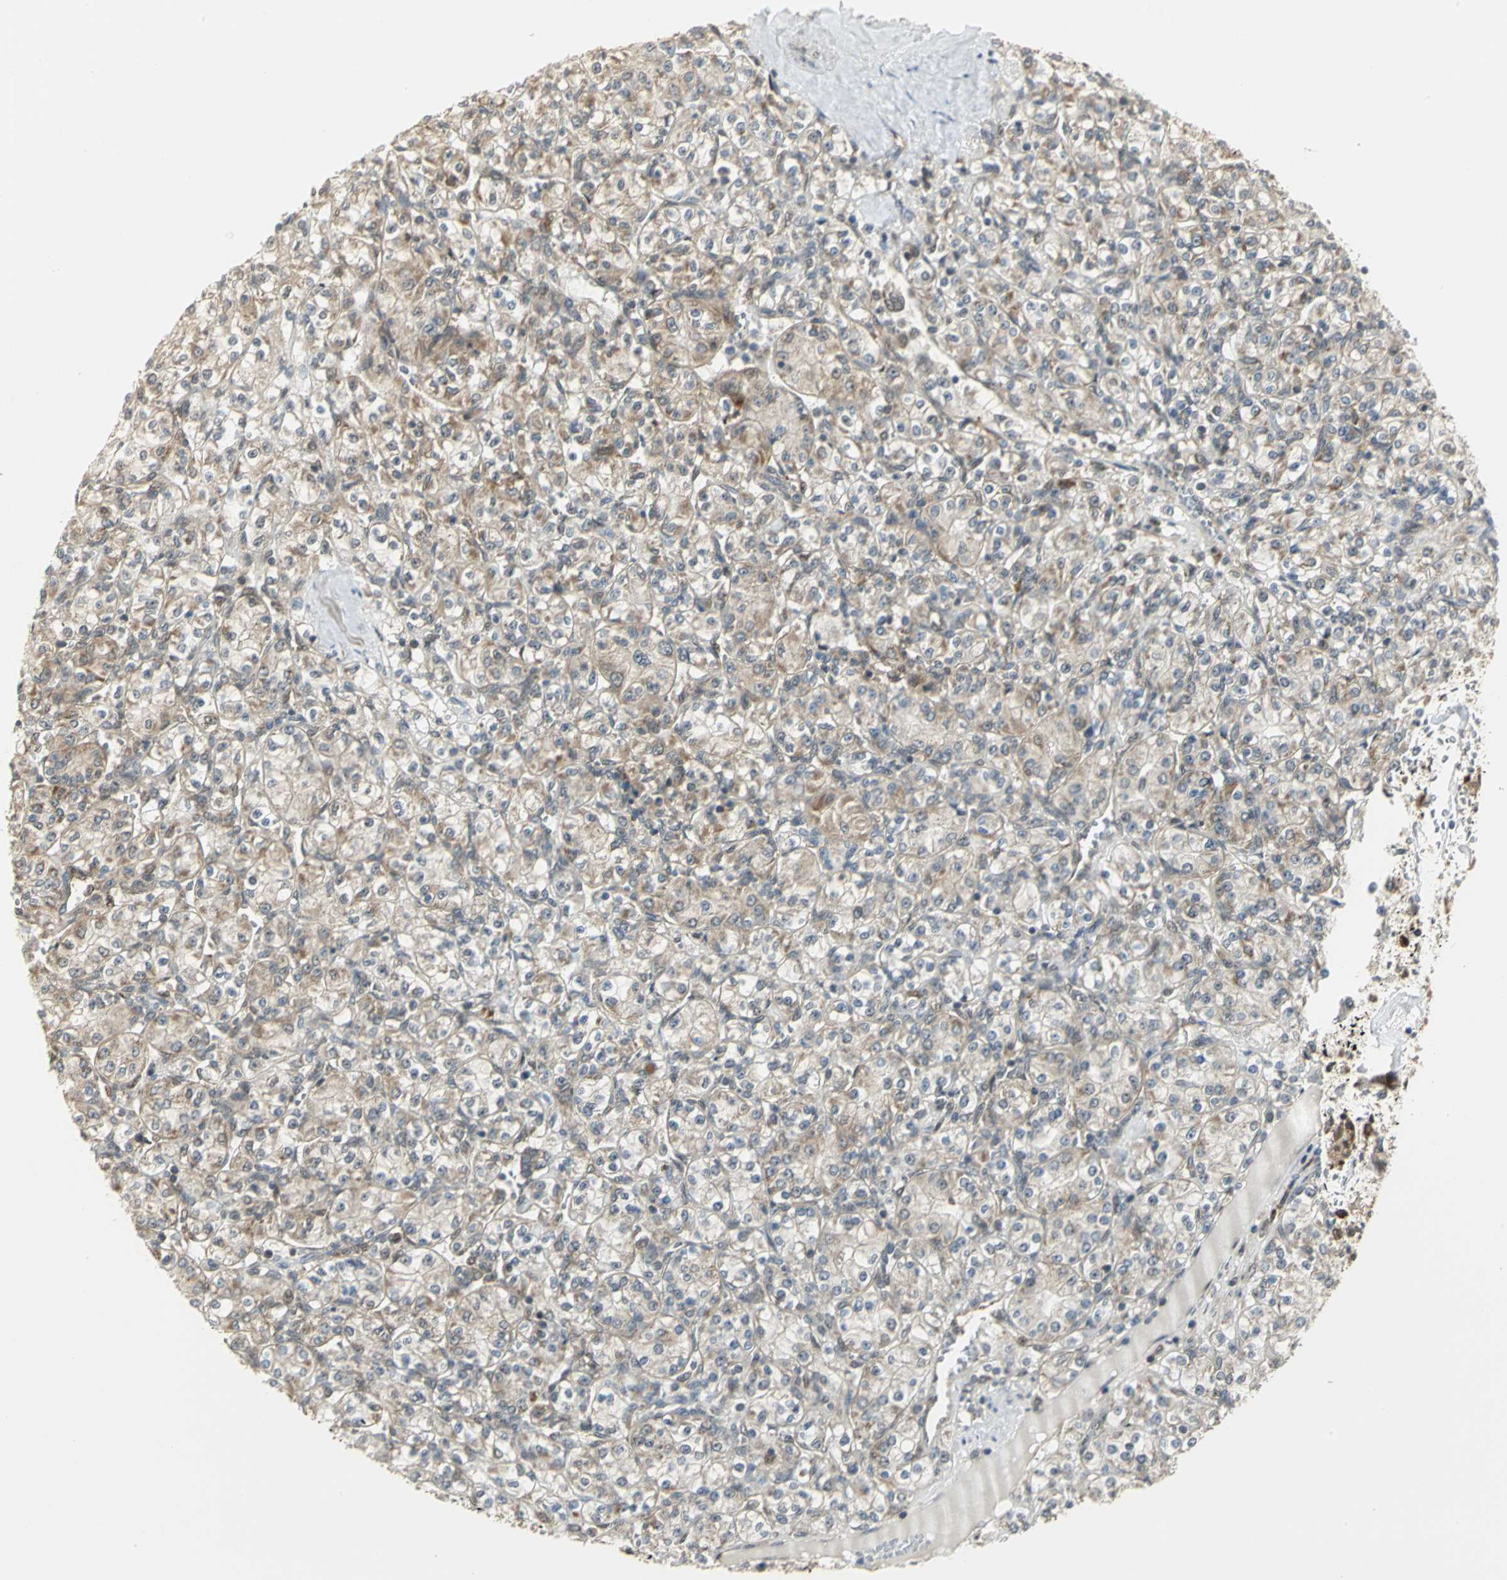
{"staining": {"intensity": "weak", "quantity": ">75%", "location": "cytoplasmic/membranous"}, "tissue": "renal cancer", "cell_type": "Tumor cells", "image_type": "cancer", "snomed": [{"axis": "morphology", "description": "Adenocarcinoma, NOS"}, {"axis": "topography", "description": "Kidney"}], "caption": "This micrograph exhibits immunohistochemistry staining of human renal adenocarcinoma, with low weak cytoplasmic/membranous expression in about >75% of tumor cells.", "gene": "PSMC4", "patient": {"sex": "male", "age": 77}}